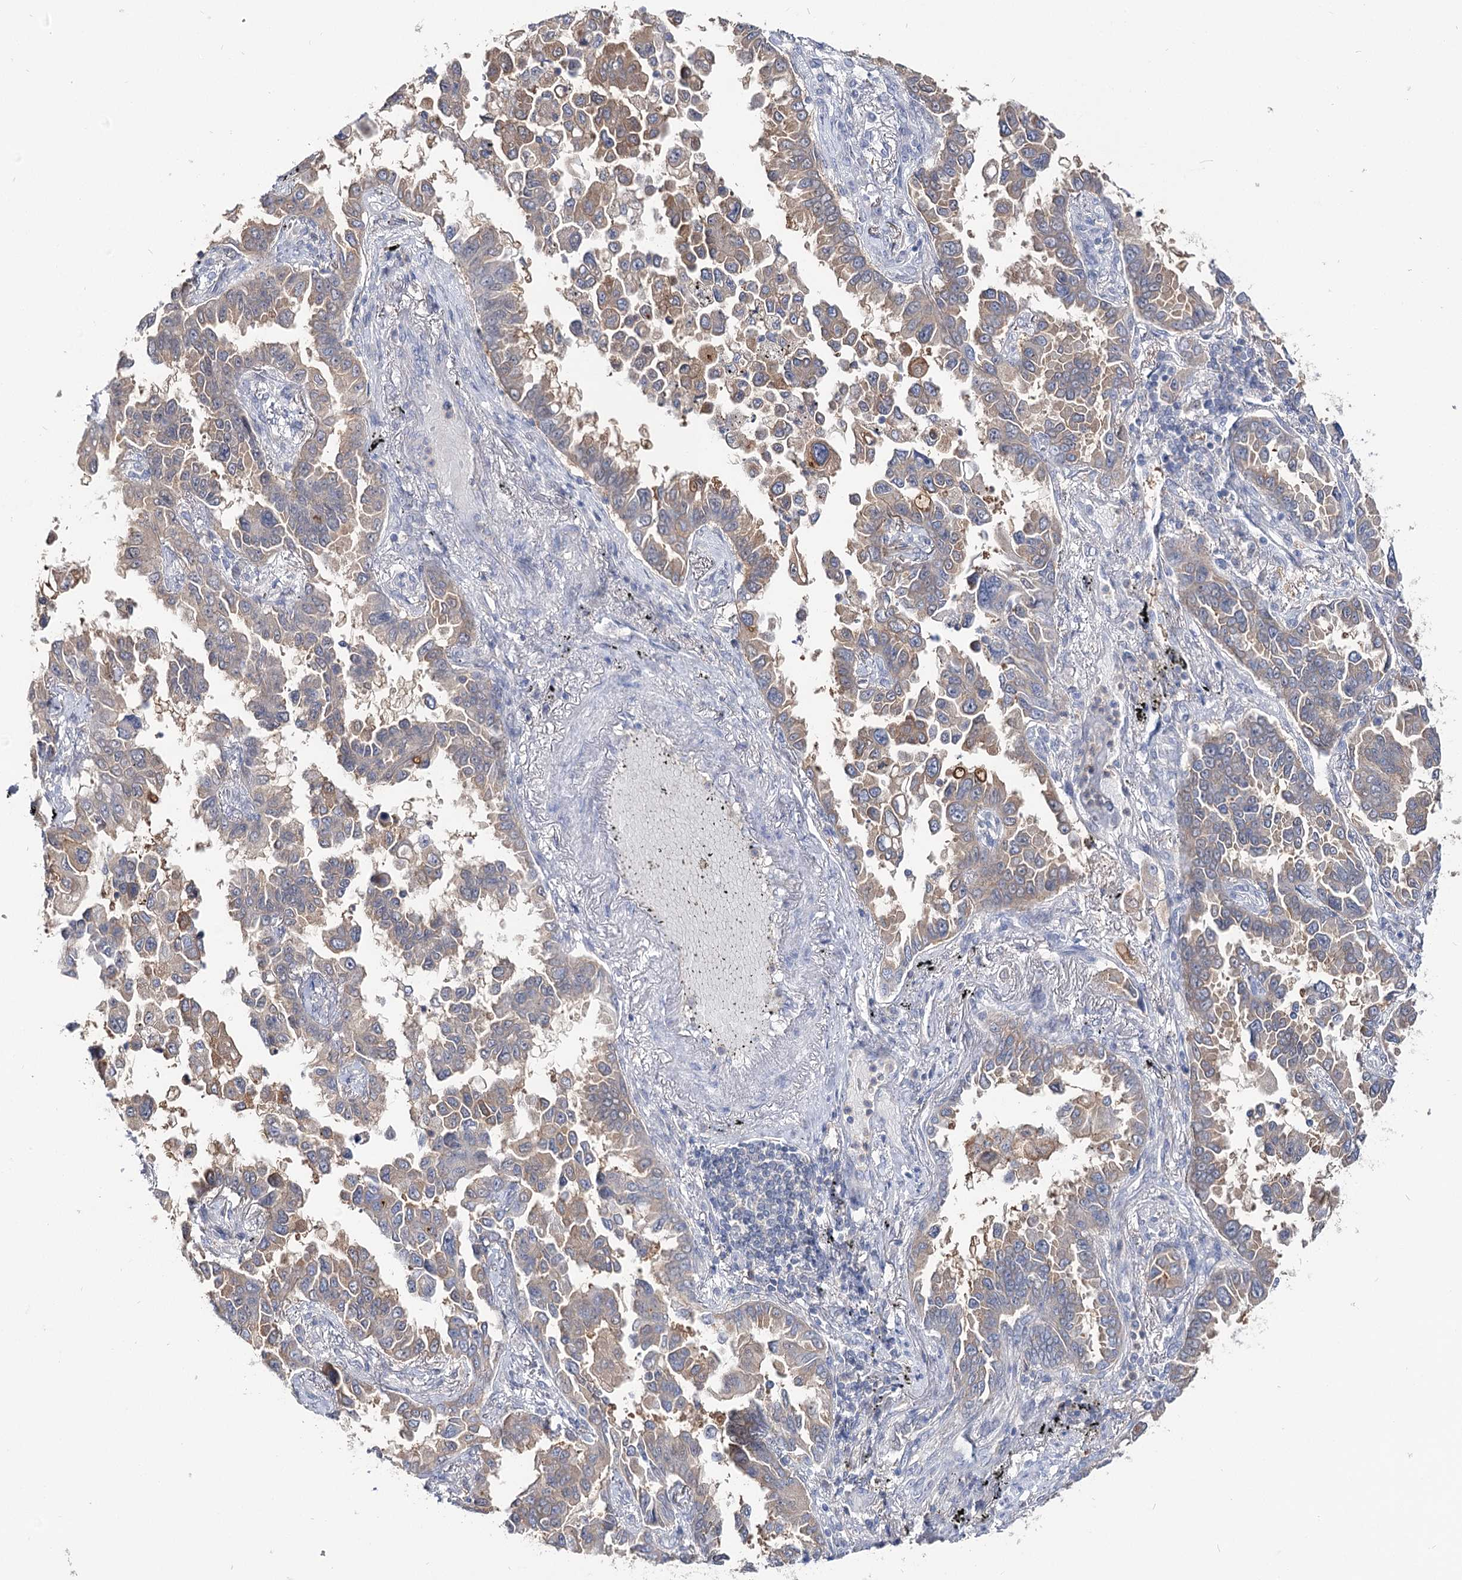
{"staining": {"intensity": "weak", "quantity": "25%-75%", "location": "cytoplasmic/membranous"}, "tissue": "lung cancer", "cell_type": "Tumor cells", "image_type": "cancer", "snomed": [{"axis": "morphology", "description": "Adenocarcinoma, NOS"}, {"axis": "topography", "description": "Lung"}], "caption": "Protein expression analysis of adenocarcinoma (lung) shows weak cytoplasmic/membranous expression in about 25%-75% of tumor cells.", "gene": "UGP2", "patient": {"sex": "female", "age": 67}}